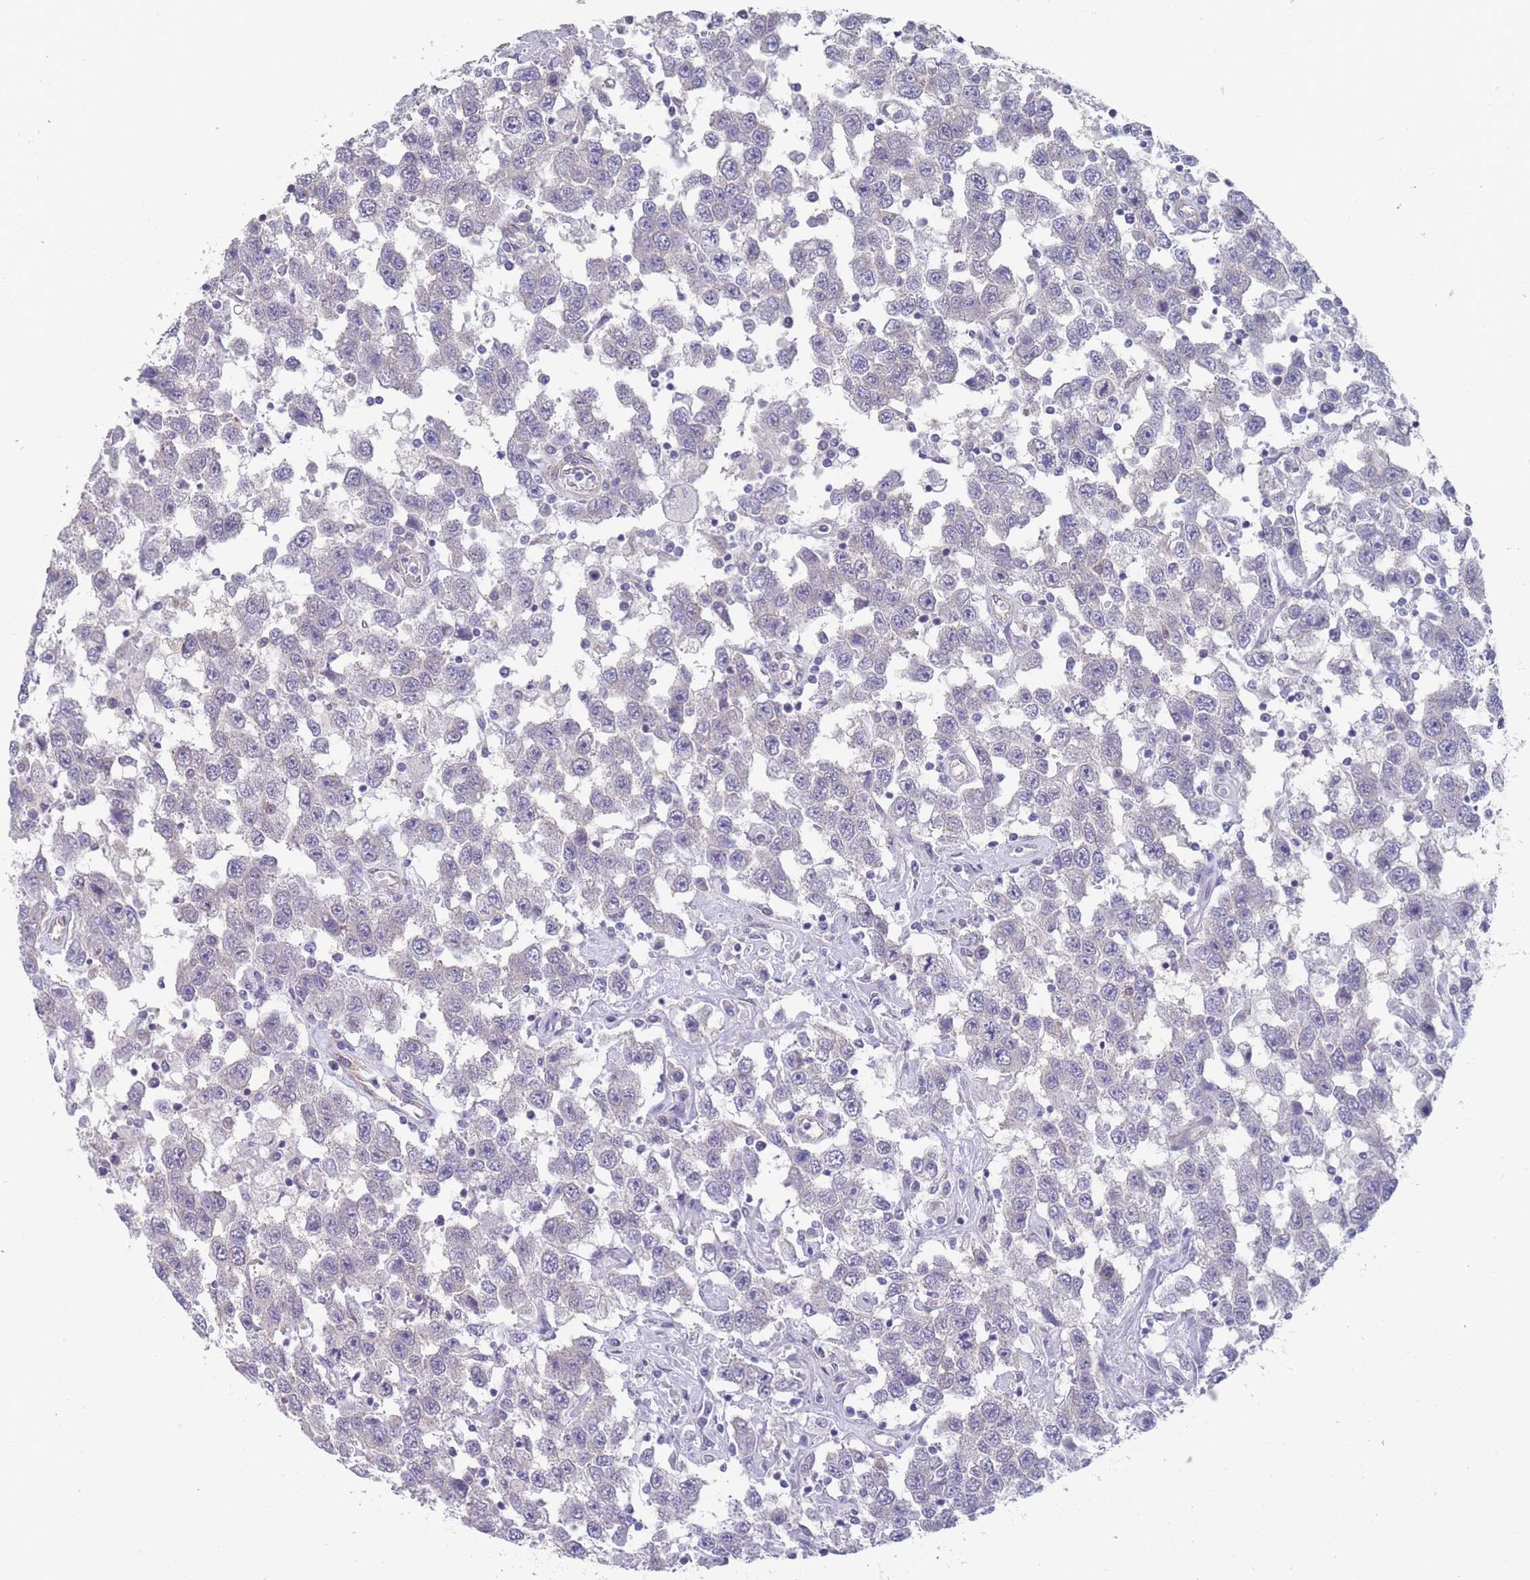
{"staining": {"intensity": "negative", "quantity": "none", "location": "none"}, "tissue": "testis cancer", "cell_type": "Tumor cells", "image_type": "cancer", "snomed": [{"axis": "morphology", "description": "Seminoma, NOS"}, {"axis": "topography", "description": "Testis"}], "caption": "Histopathology image shows no significant protein expression in tumor cells of testis cancer (seminoma).", "gene": "SLC1A6", "patient": {"sex": "male", "age": 41}}